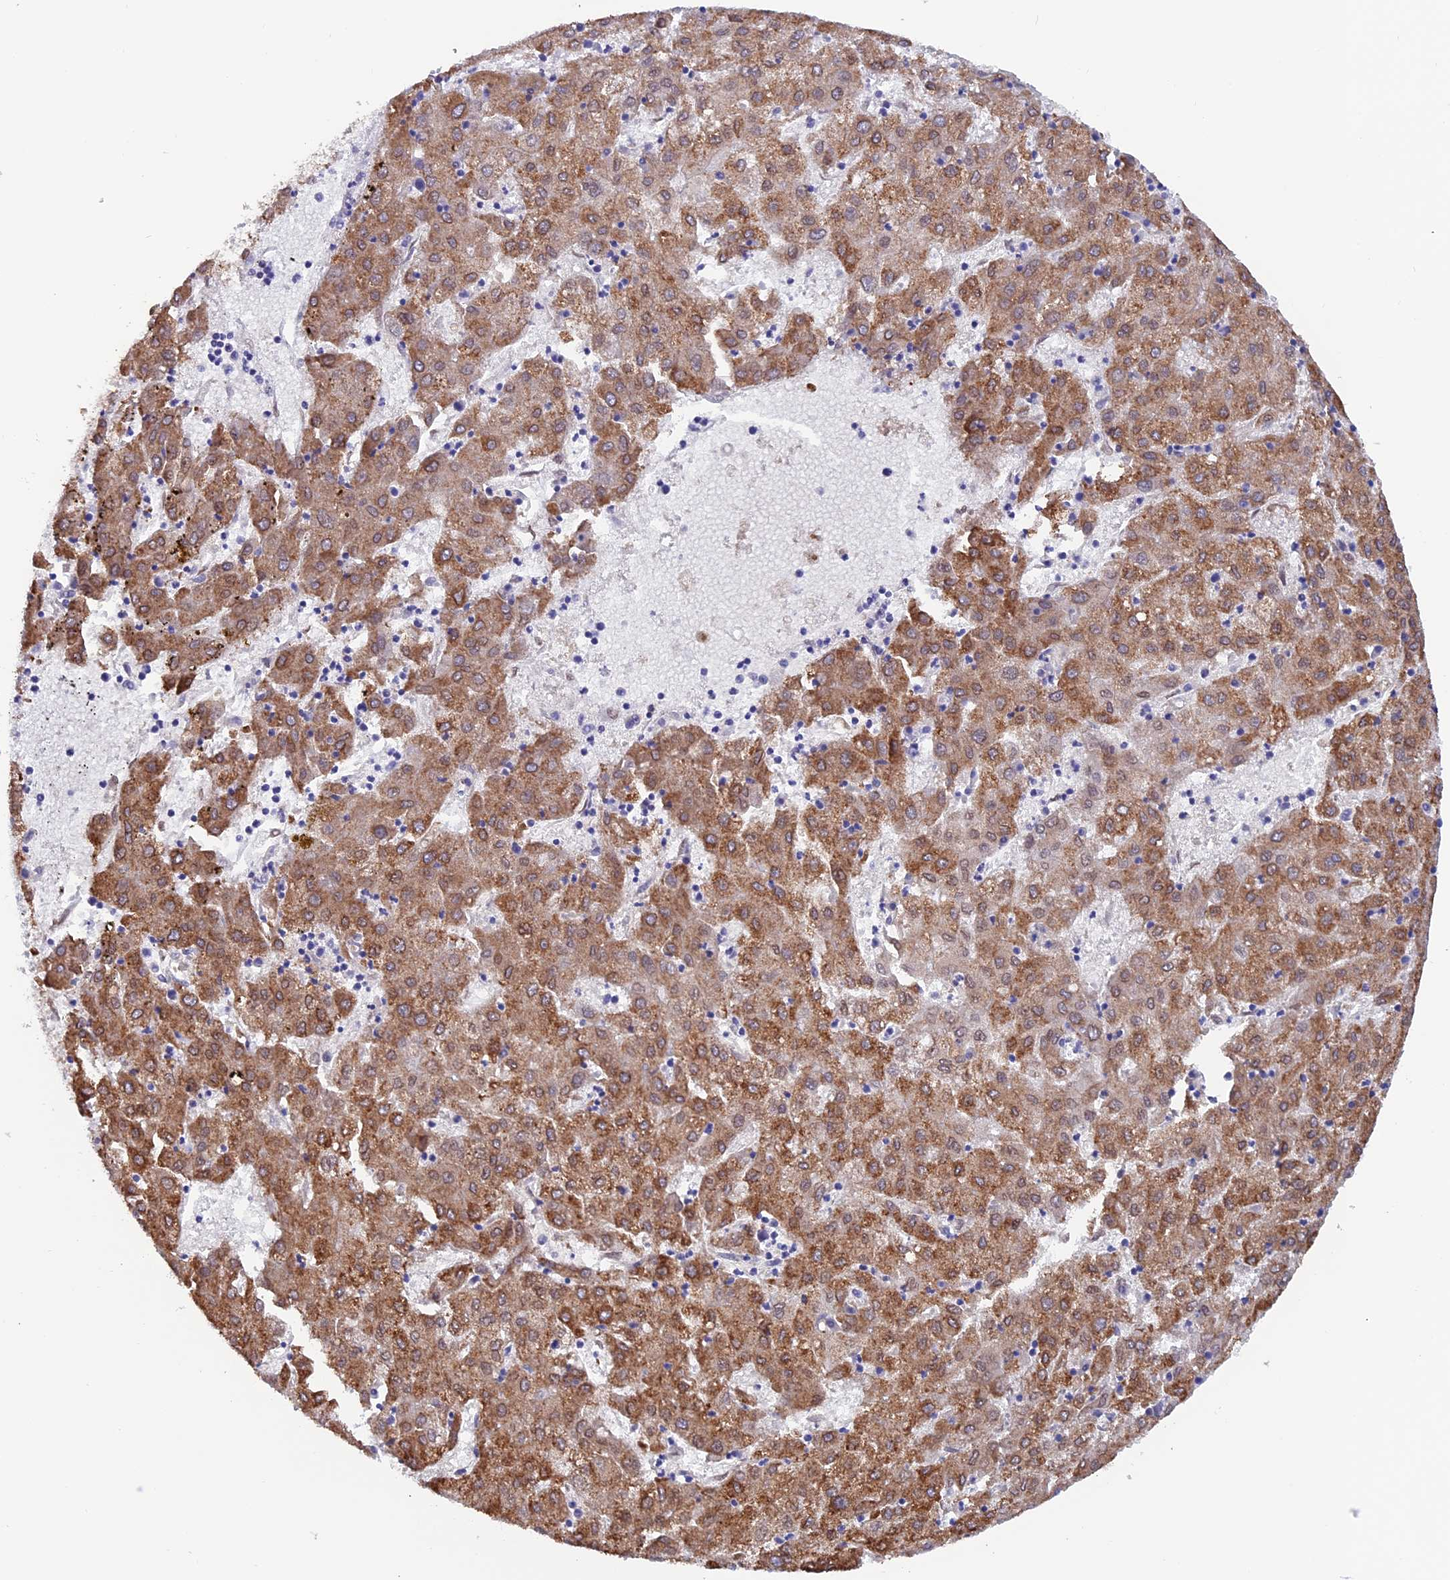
{"staining": {"intensity": "moderate", "quantity": ">75%", "location": "cytoplasmic/membranous,nuclear"}, "tissue": "liver cancer", "cell_type": "Tumor cells", "image_type": "cancer", "snomed": [{"axis": "morphology", "description": "Carcinoma, Hepatocellular, NOS"}, {"axis": "topography", "description": "Liver"}], "caption": "Immunohistochemistry (IHC) photomicrograph of human liver cancer stained for a protein (brown), which reveals medium levels of moderate cytoplasmic/membranous and nuclear staining in about >75% of tumor cells.", "gene": "TMPRSS7", "patient": {"sex": "male", "age": 72}}